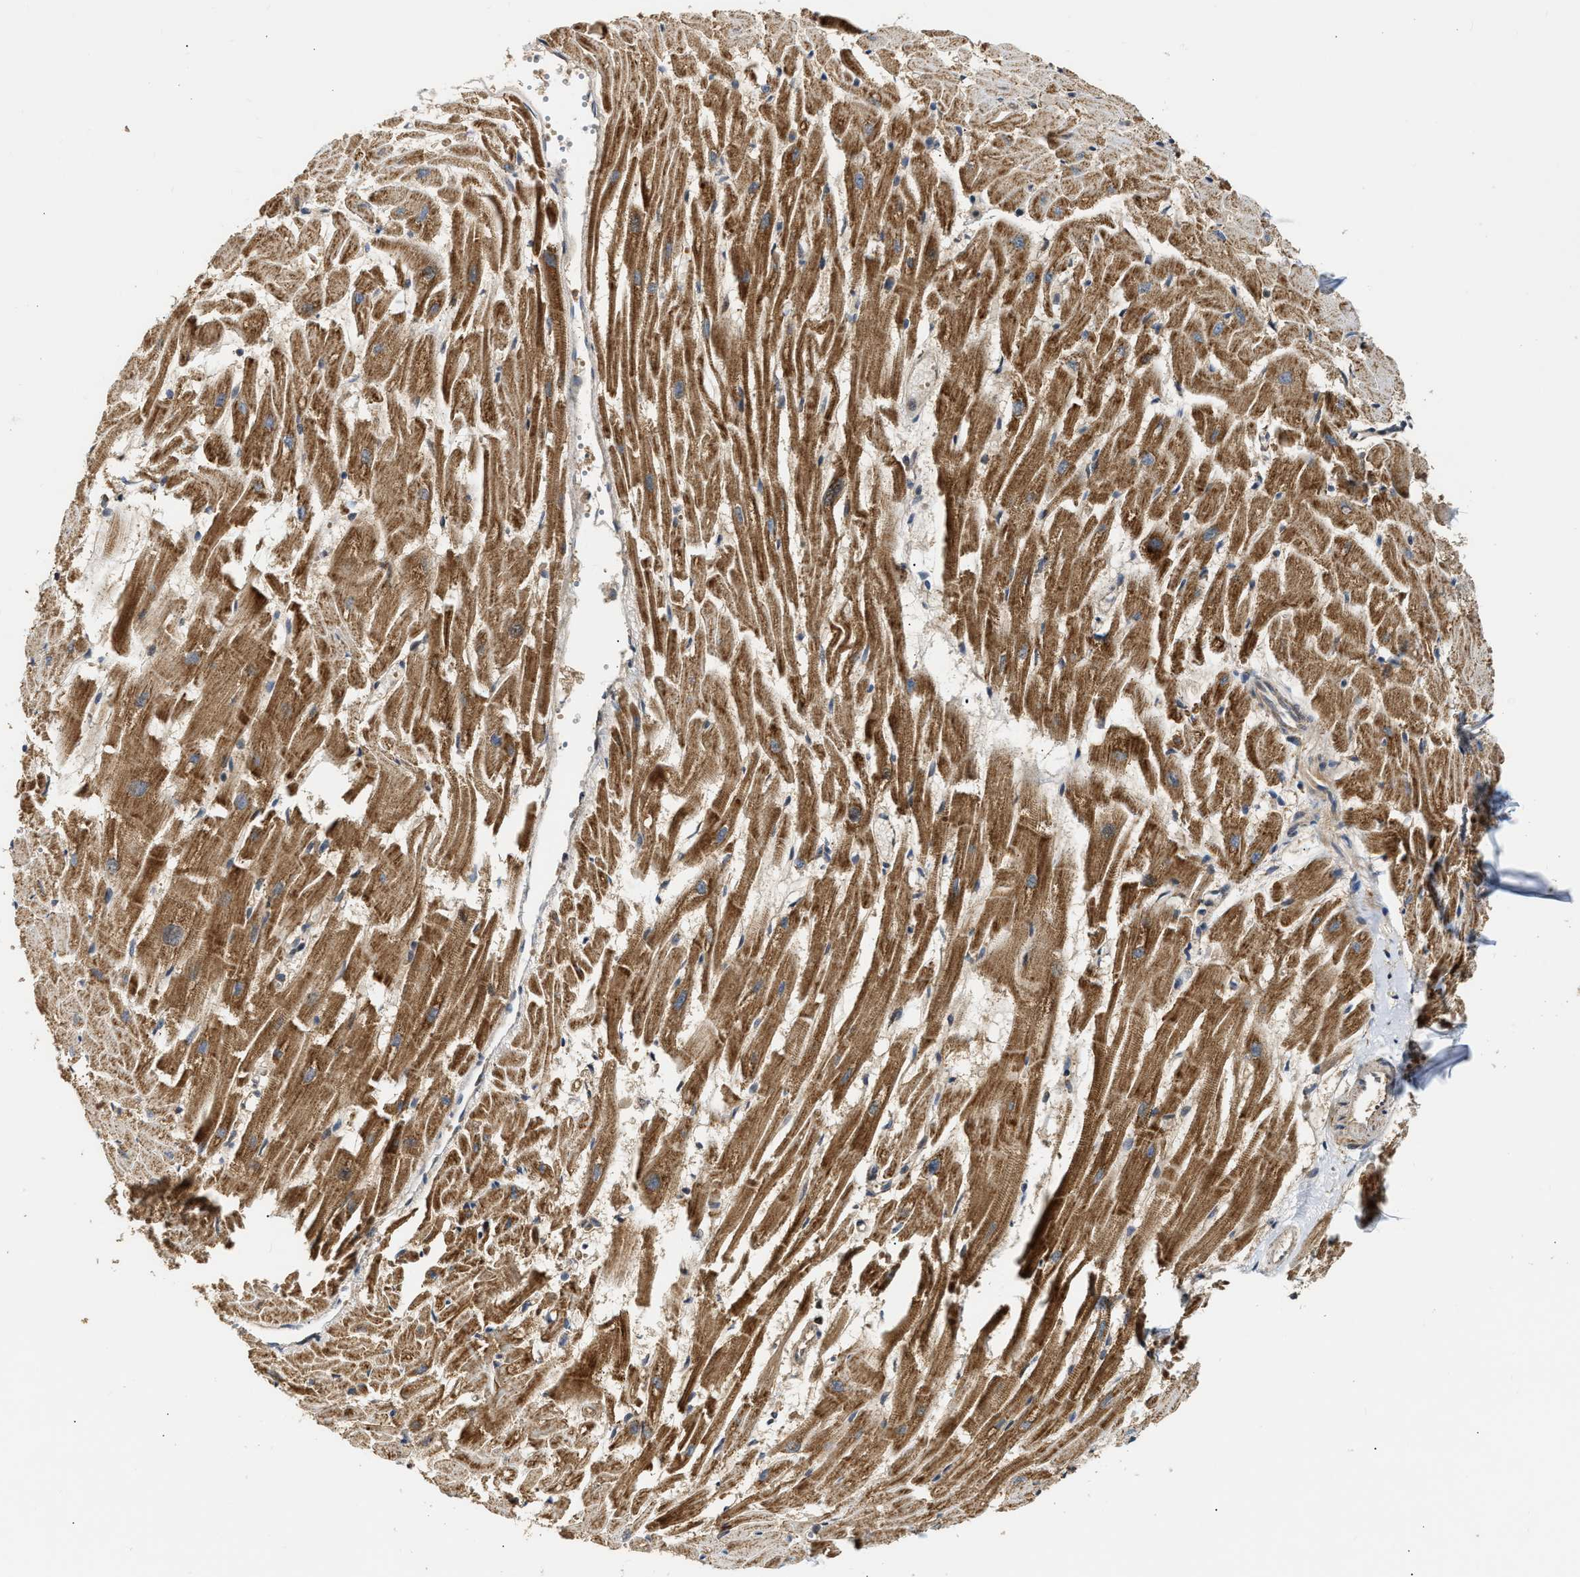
{"staining": {"intensity": "moderate", "quantity": ">75%", "location": "cytoplasmic/membranous"}, "tissue": "heart muscle", "cell_type": "Cardiomyocytes", "image_type": "normal", "snomed": [{"axis": "morphology", "description": "Normal tissue, NOS"}, {"axis": "topography", "description": "Heart"}], "caption": "This is an image of IHC staining of unremarkable heart muscle, which shows moderate expression in the cytoplasmic/membranous of cardiomyocytes.", "gene": "EXTL2", "patient": {"sex": "female", "age": 19}}